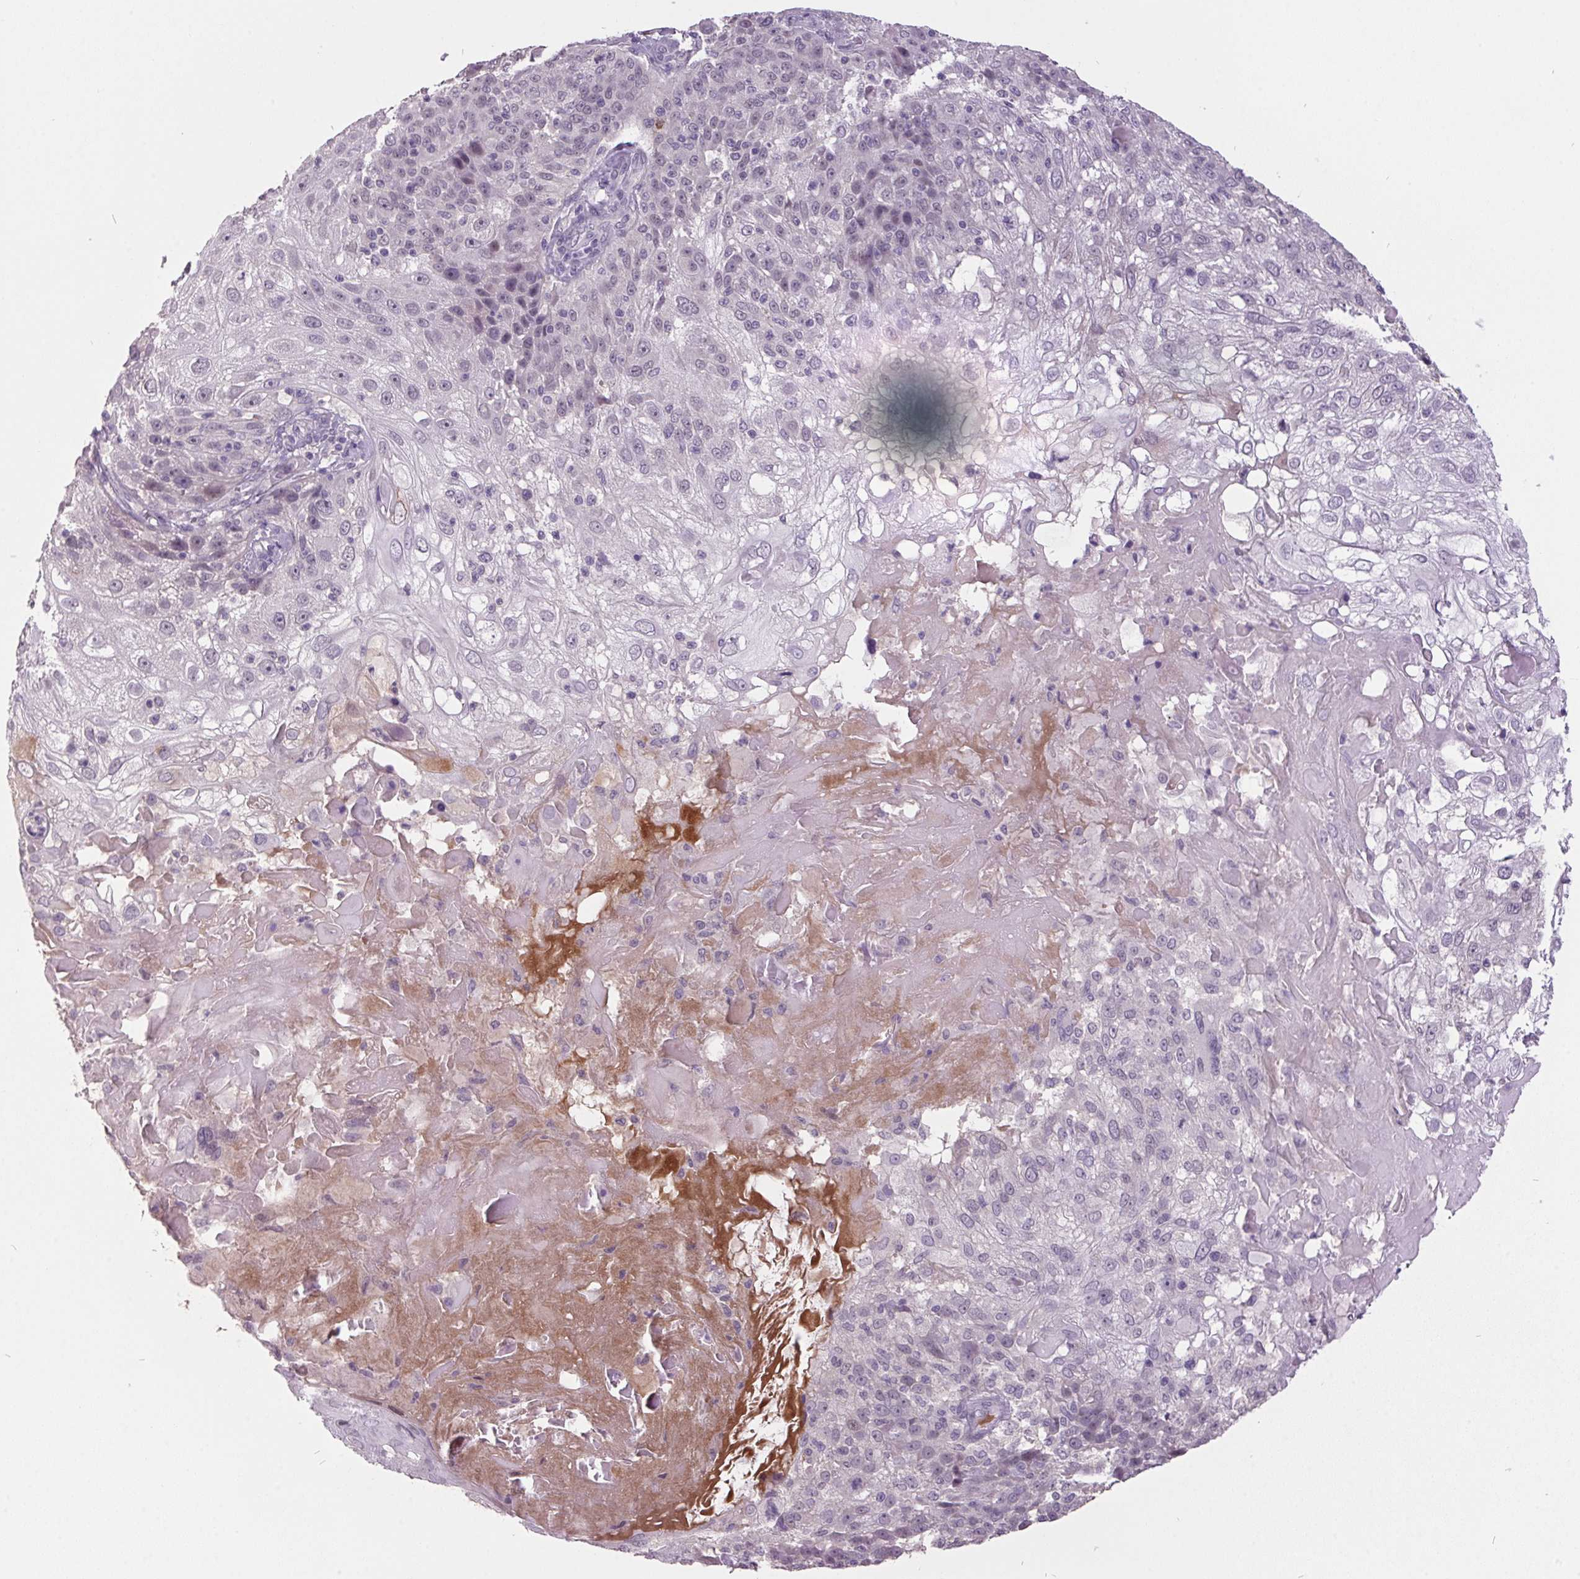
{"staining": {"intensity": "negative", "quantity": "none", "location": "none"}, "tissue": "skin cancer", "cell_type": "Tumor cells", "image_type": "cancer", "snomed": [{"axis": "morphology", "description": "Normal tissue, NOS"}, {"axis": "morphology", "description": "Squamous cell carcinoma, NOS"}, {"axis": "topography", "description": "Skin"}], "caption": "Tumor cells are negative for protein expression in human skin cancer.", "gene": "C2orf16", "patient": {"sex": "female", "age": 83}}